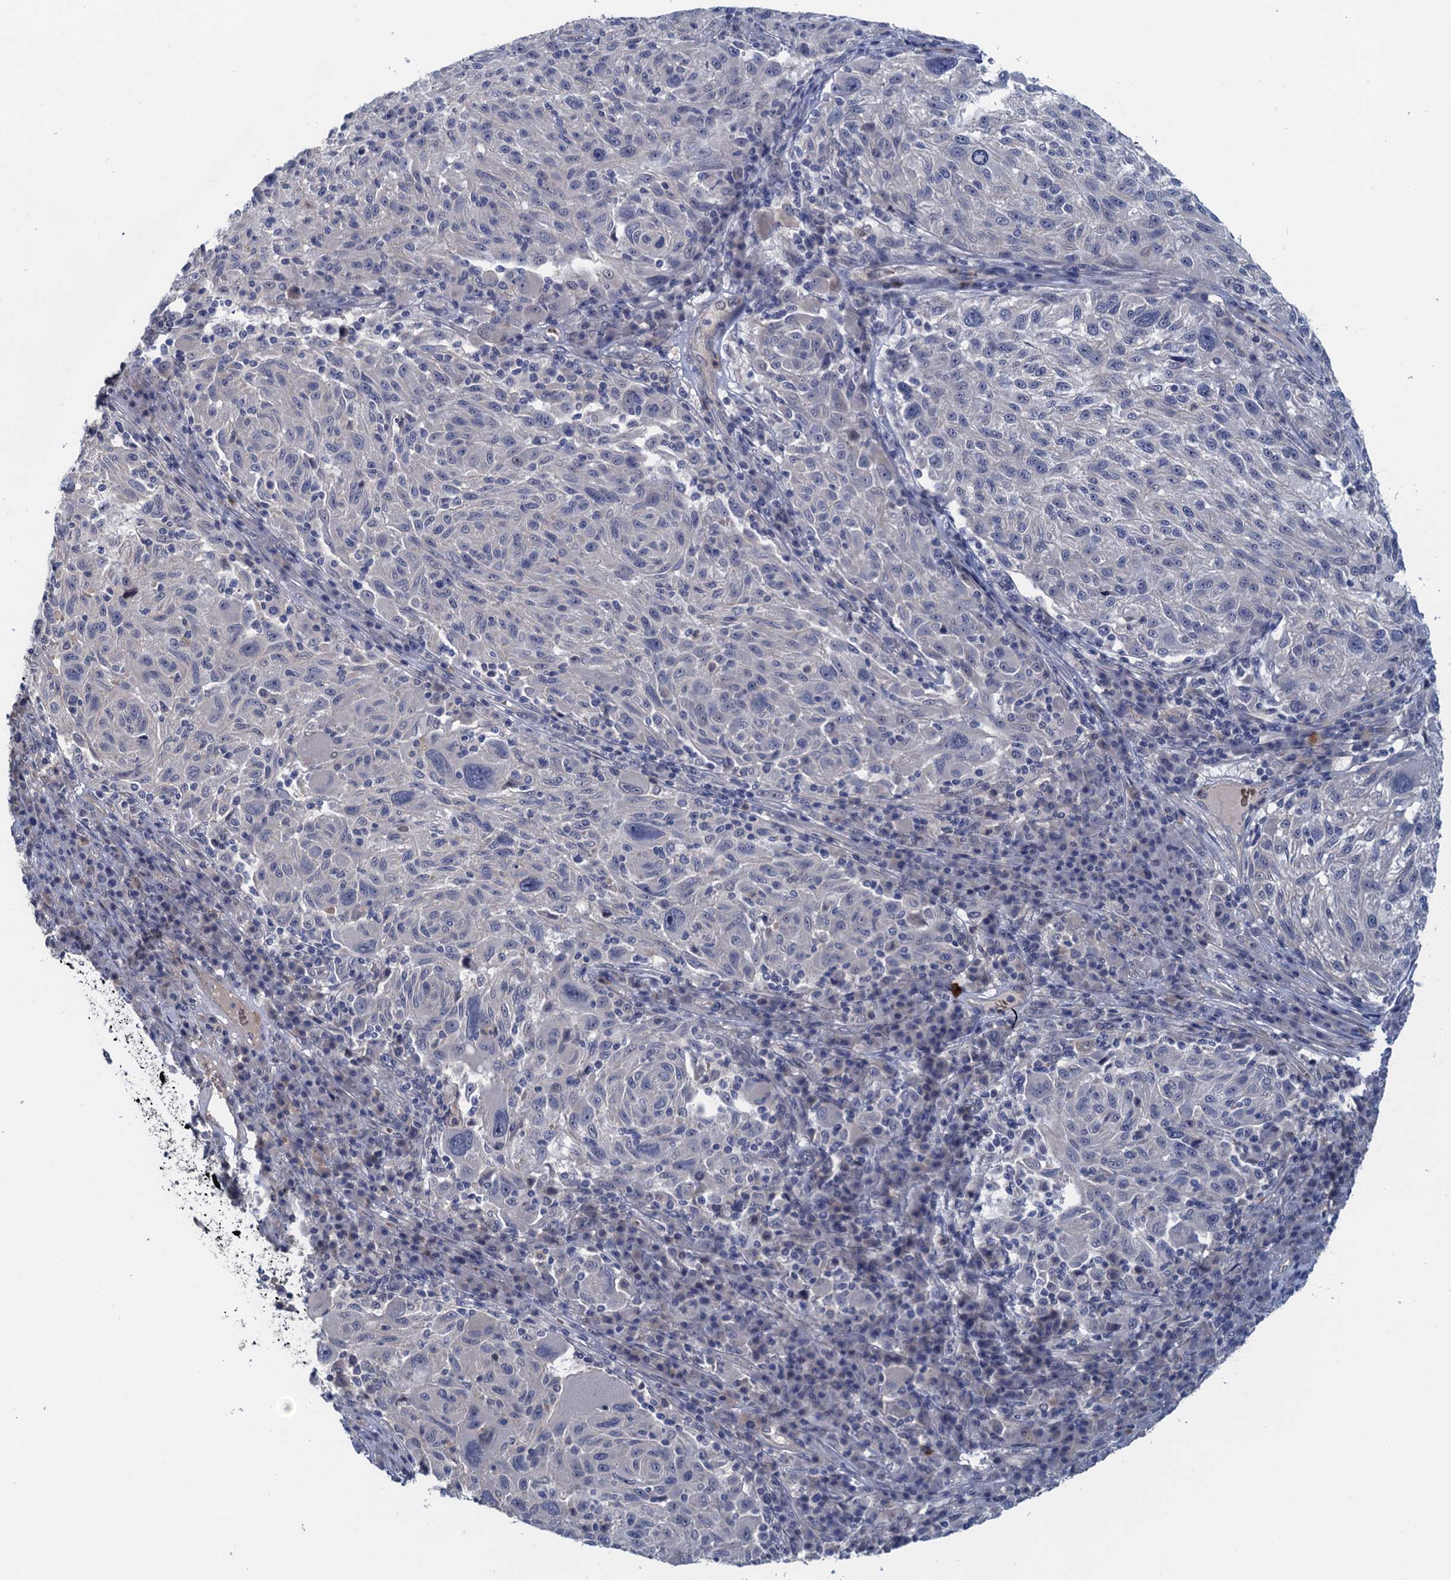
{"staining": {"intensity": "negative", "quantity": "none", "location": "none"}, "tissue": "melanoma", "cell_type": "Tumor cells", "image_type": "cancer", "snomed": [{"axis": "morphology", "description": "Malignant melanoma, NOS"}, {"axis": "topography", "description": "Skin"}], "caption": "Malignant melanoma was stained to show a protein in brown. There is no significant staining in tumor cells.", "gene": "MYO16", "patient": {"sex": "male", "age": 53}}